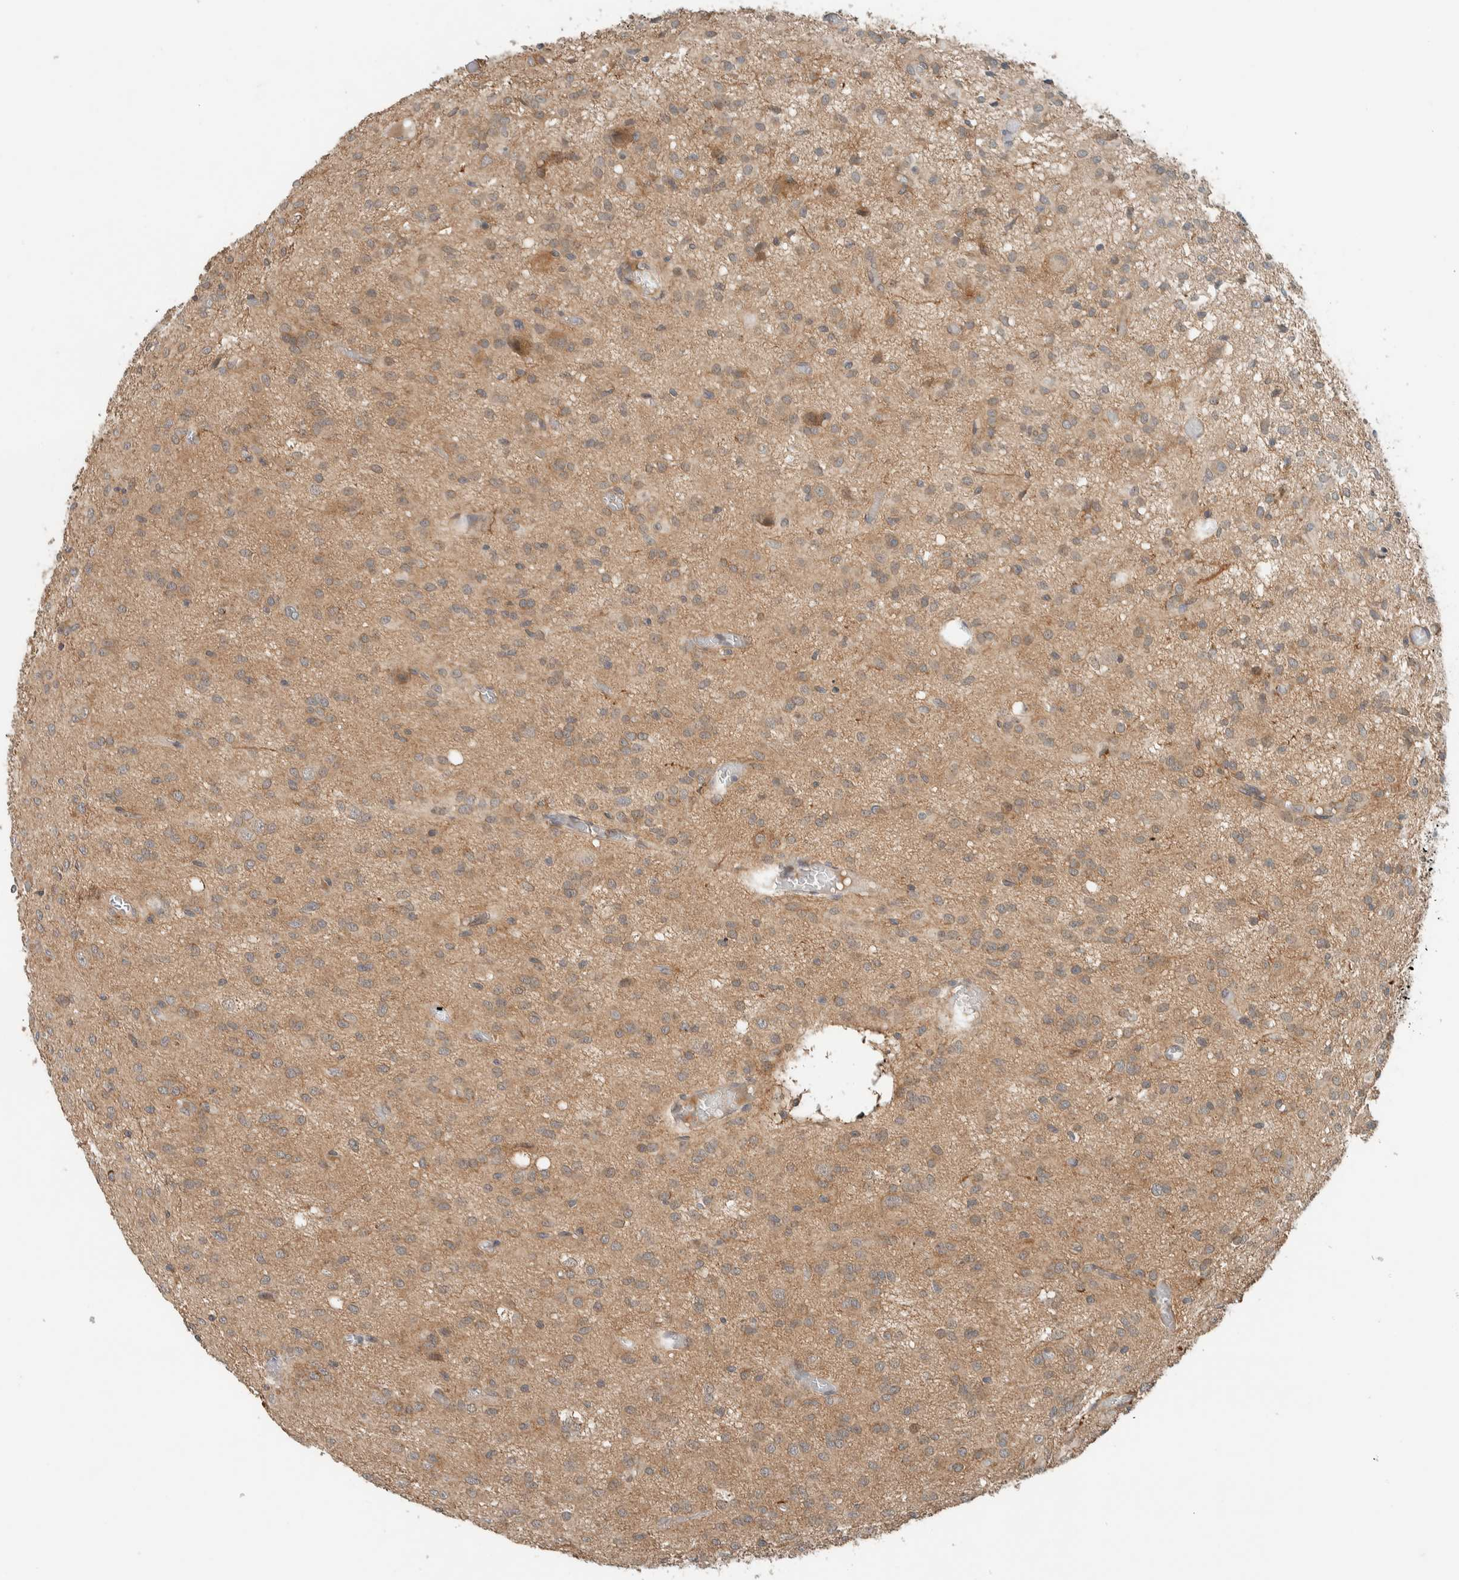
{"staining": {"intensity": "weak", "quantity": ">75%", "location": "cytoplasmic/membranous"}, "tissue": "glioma", "cell_type": "Tumor cells", "image_type": "cancer", "snomed": [{"axis": "morphology", "description": "Glioma, malignant, High grade"}, {"axis": "topography", "description": "Brain"}], "caption": "Glioma stained with a protein marker exhibits weak staining in tumor cells.", "gene": "CTBP2", "patient": {"sex": "female", "age": 59}}